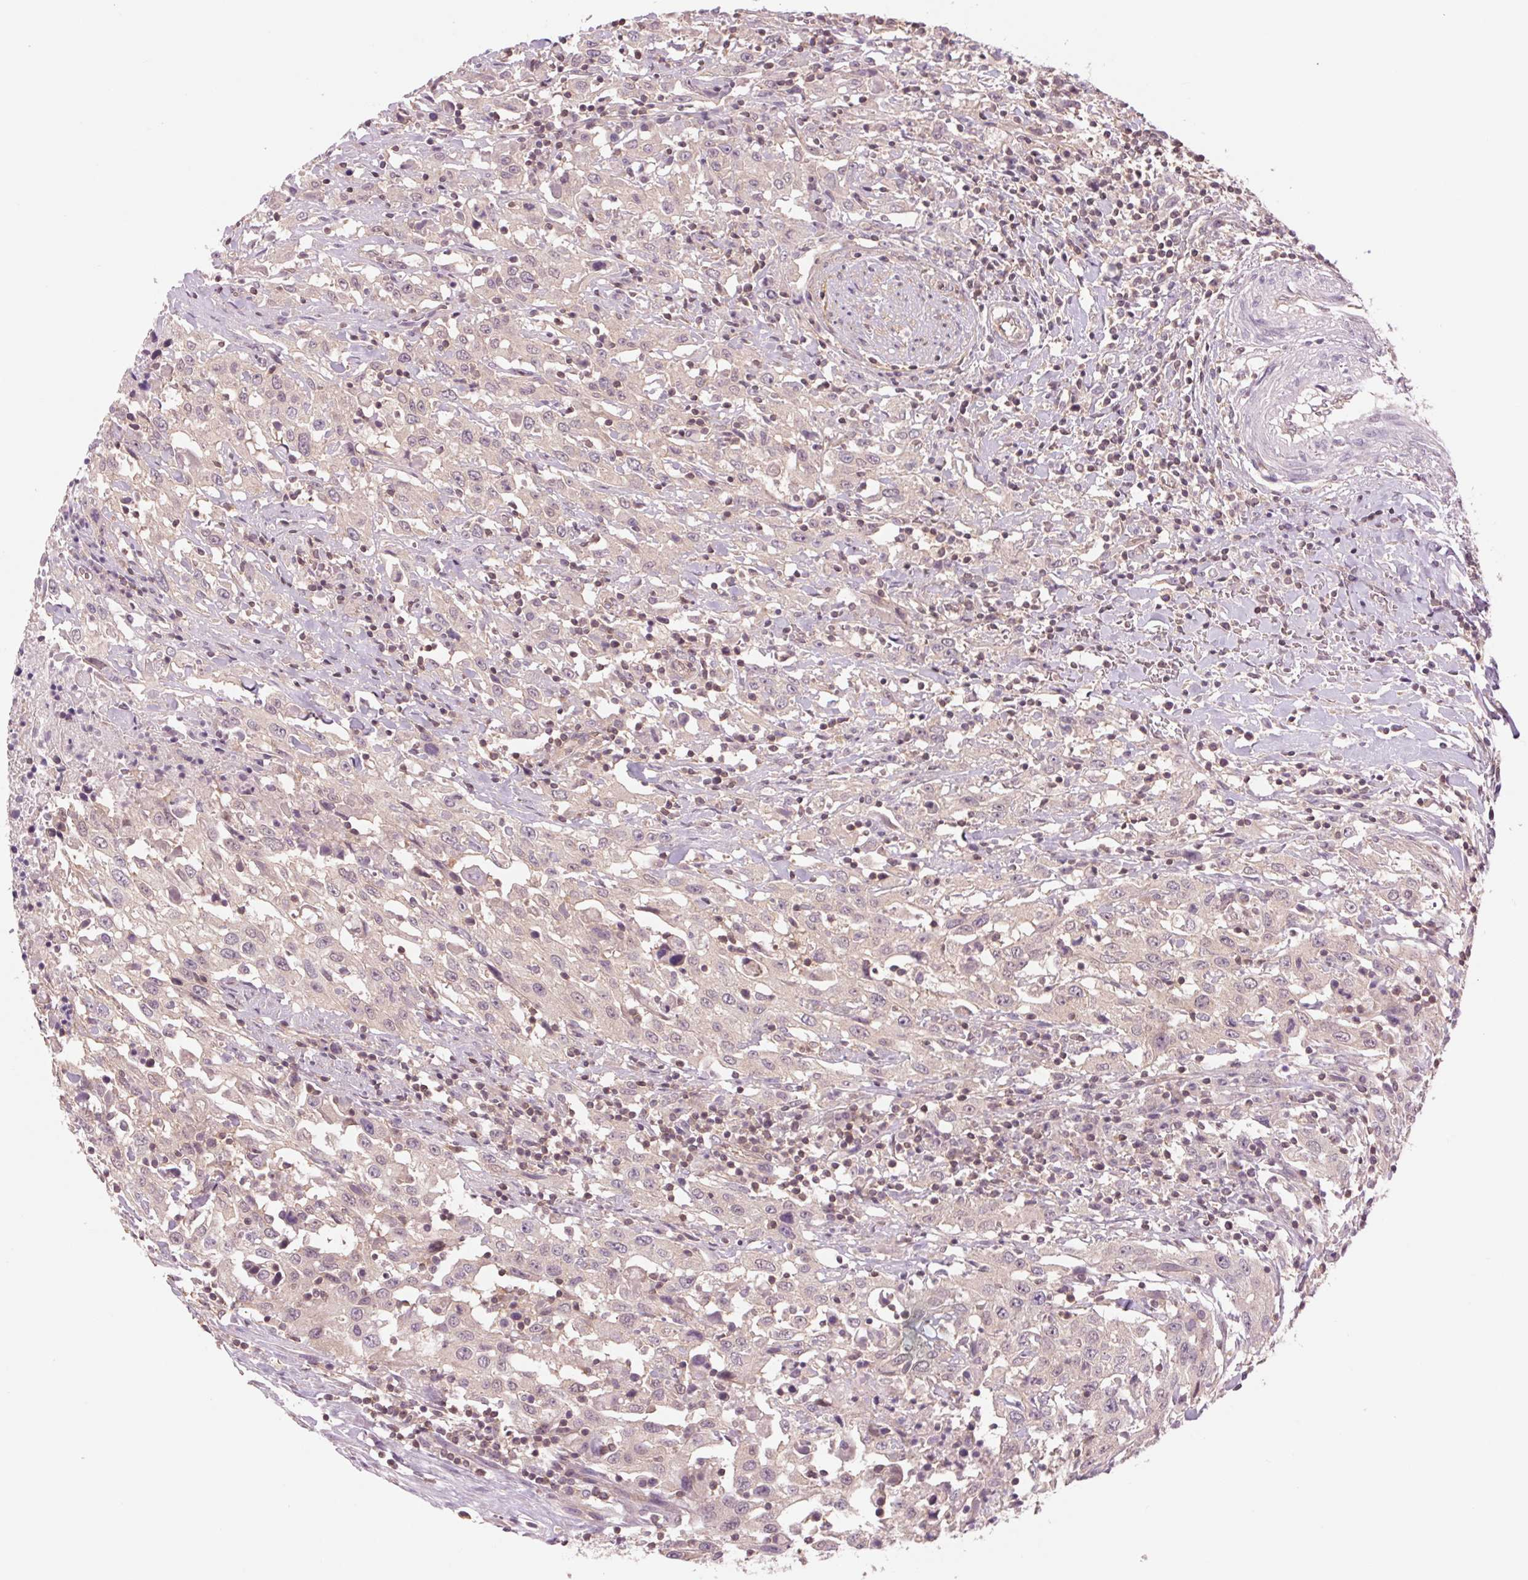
{"staining": {"intensity": "negative", "quantity": "none", "location": "none"}, "tissue": "urothelial cancer", "cell_type": "Tumor cells", "image_type": "cancer", "snomed": [{"axis": "morphology", "description": "Urothelial carcinoma, High grade"}, {"axis": "topography", "description": "Urinary bladder"}], "caption": "Tumor cells show no significant expression in urothelial cancer.", "gene": "SH3RF2", "patient": {"sex": "male", "age": 61}}